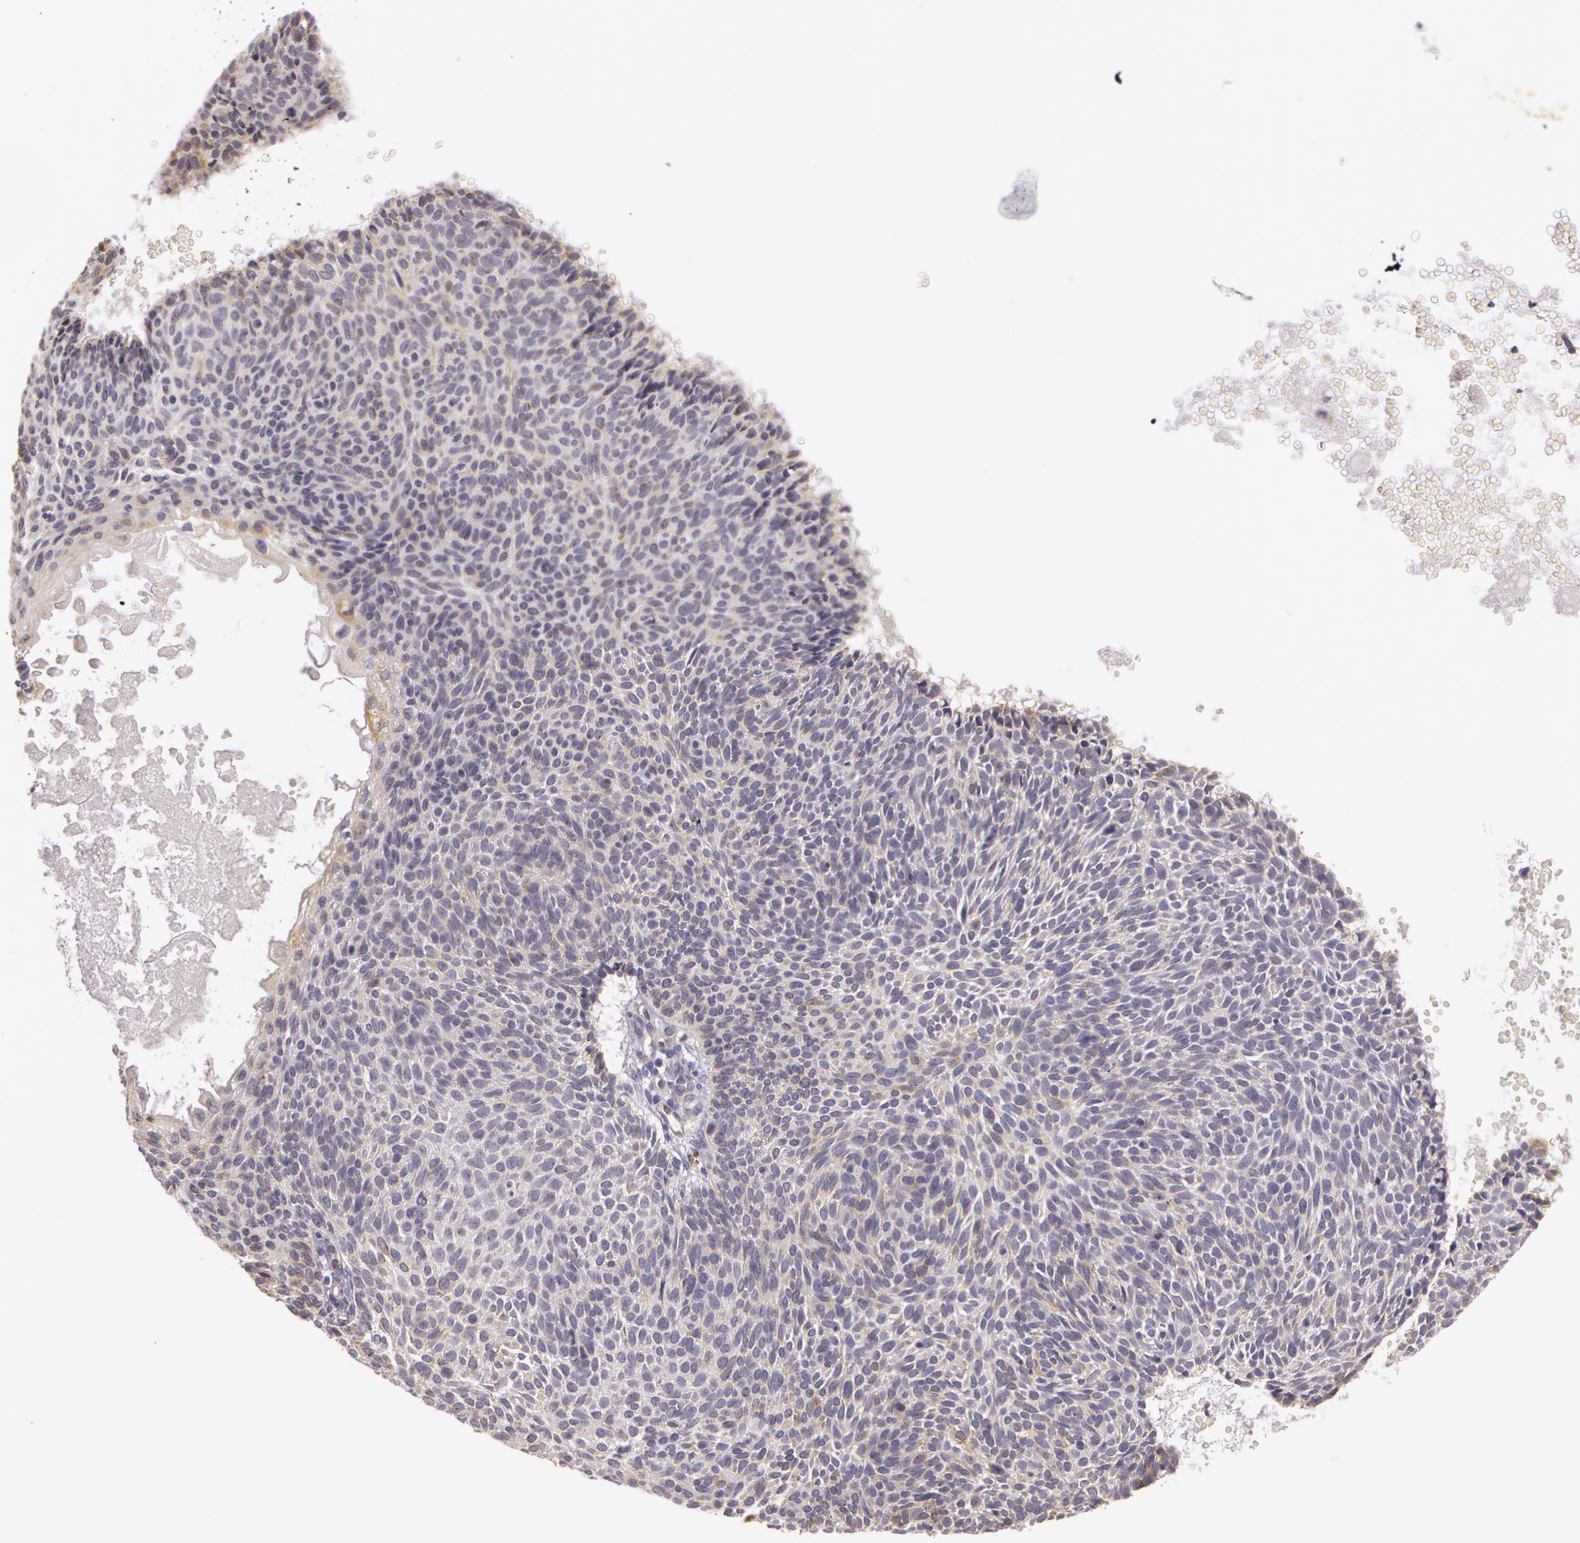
{"staining": {"intensity": "weak", "quantity": "25%-75%", "location": "cytoplasmic/membranous"}, "tissue": "skin cancer", "cell_type": "Tumor cells", "image_type": "cancer", "snomed": [{"axis": "morphology", "description": "Basal cell carcinoma"}, {"axis": "topography", "description": "Skin"}], "caption": "The image reveals immunohistochemical staining of skin cancer (basal cell carcinoma). There is weak cytoplasmic/membranous expression is seen in about 25%-75% of tumor cells.", "gene": "APP", "patient": {"sex": "male", "age": 84}}